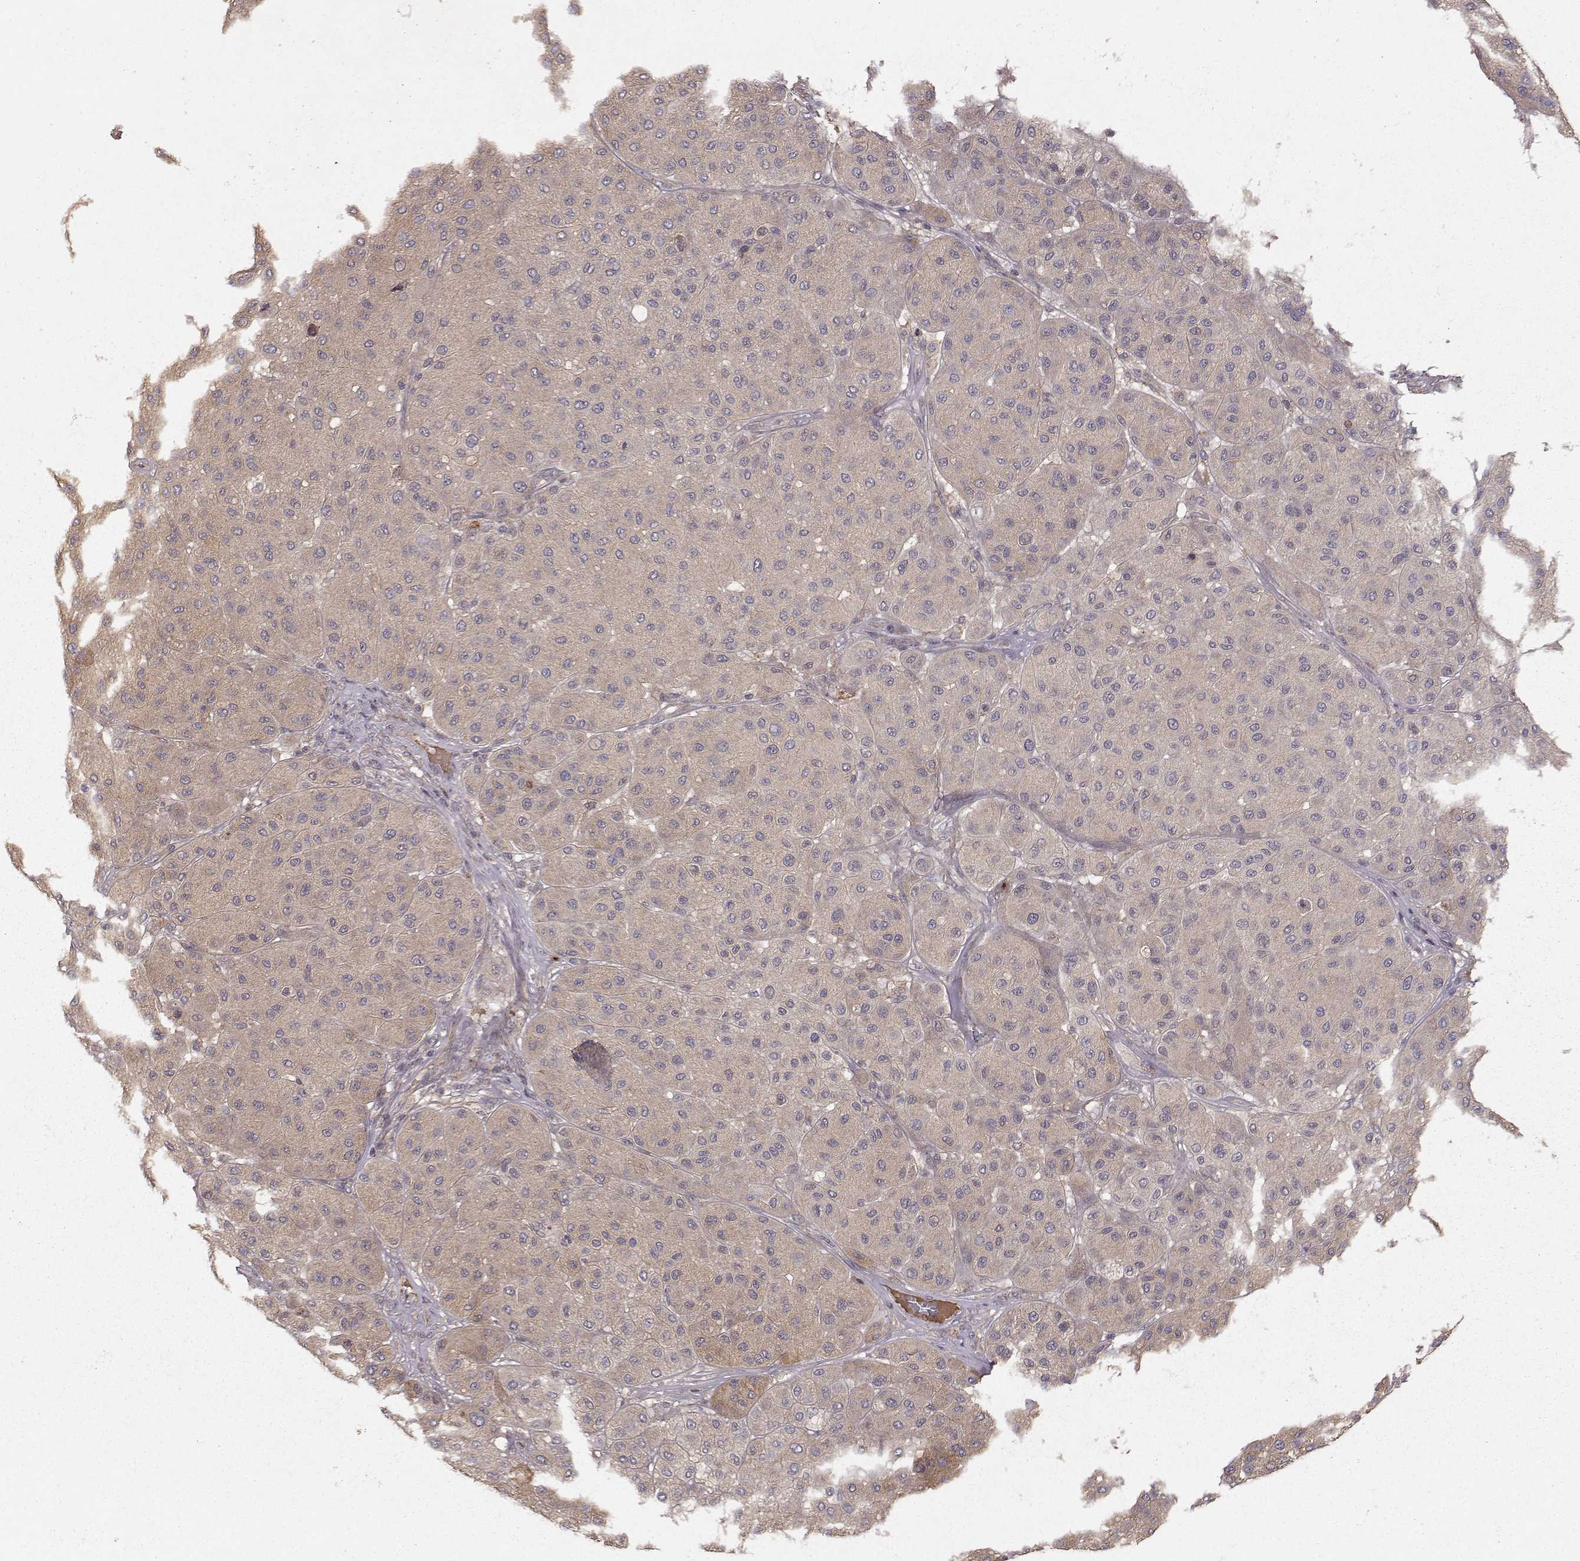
{"staining": {"intensity": "weak", "quantity": "<25%", "location": "cytoplasmic/membranous"}, "tissue": "melanoma", "cell_type": "Tumor cells", "image_type": "cancer", "snomed": [{"axis": "morphology", "description": "Malignant melanoma, Metastatic site"}, {"axis": "topography", "description": "Smooth muscle"}], "caption": "The micrograph shows no staining of tumor cells in melanoma.", "gene": "WNT6", "patient": {"sex": "male", "age": 41}}